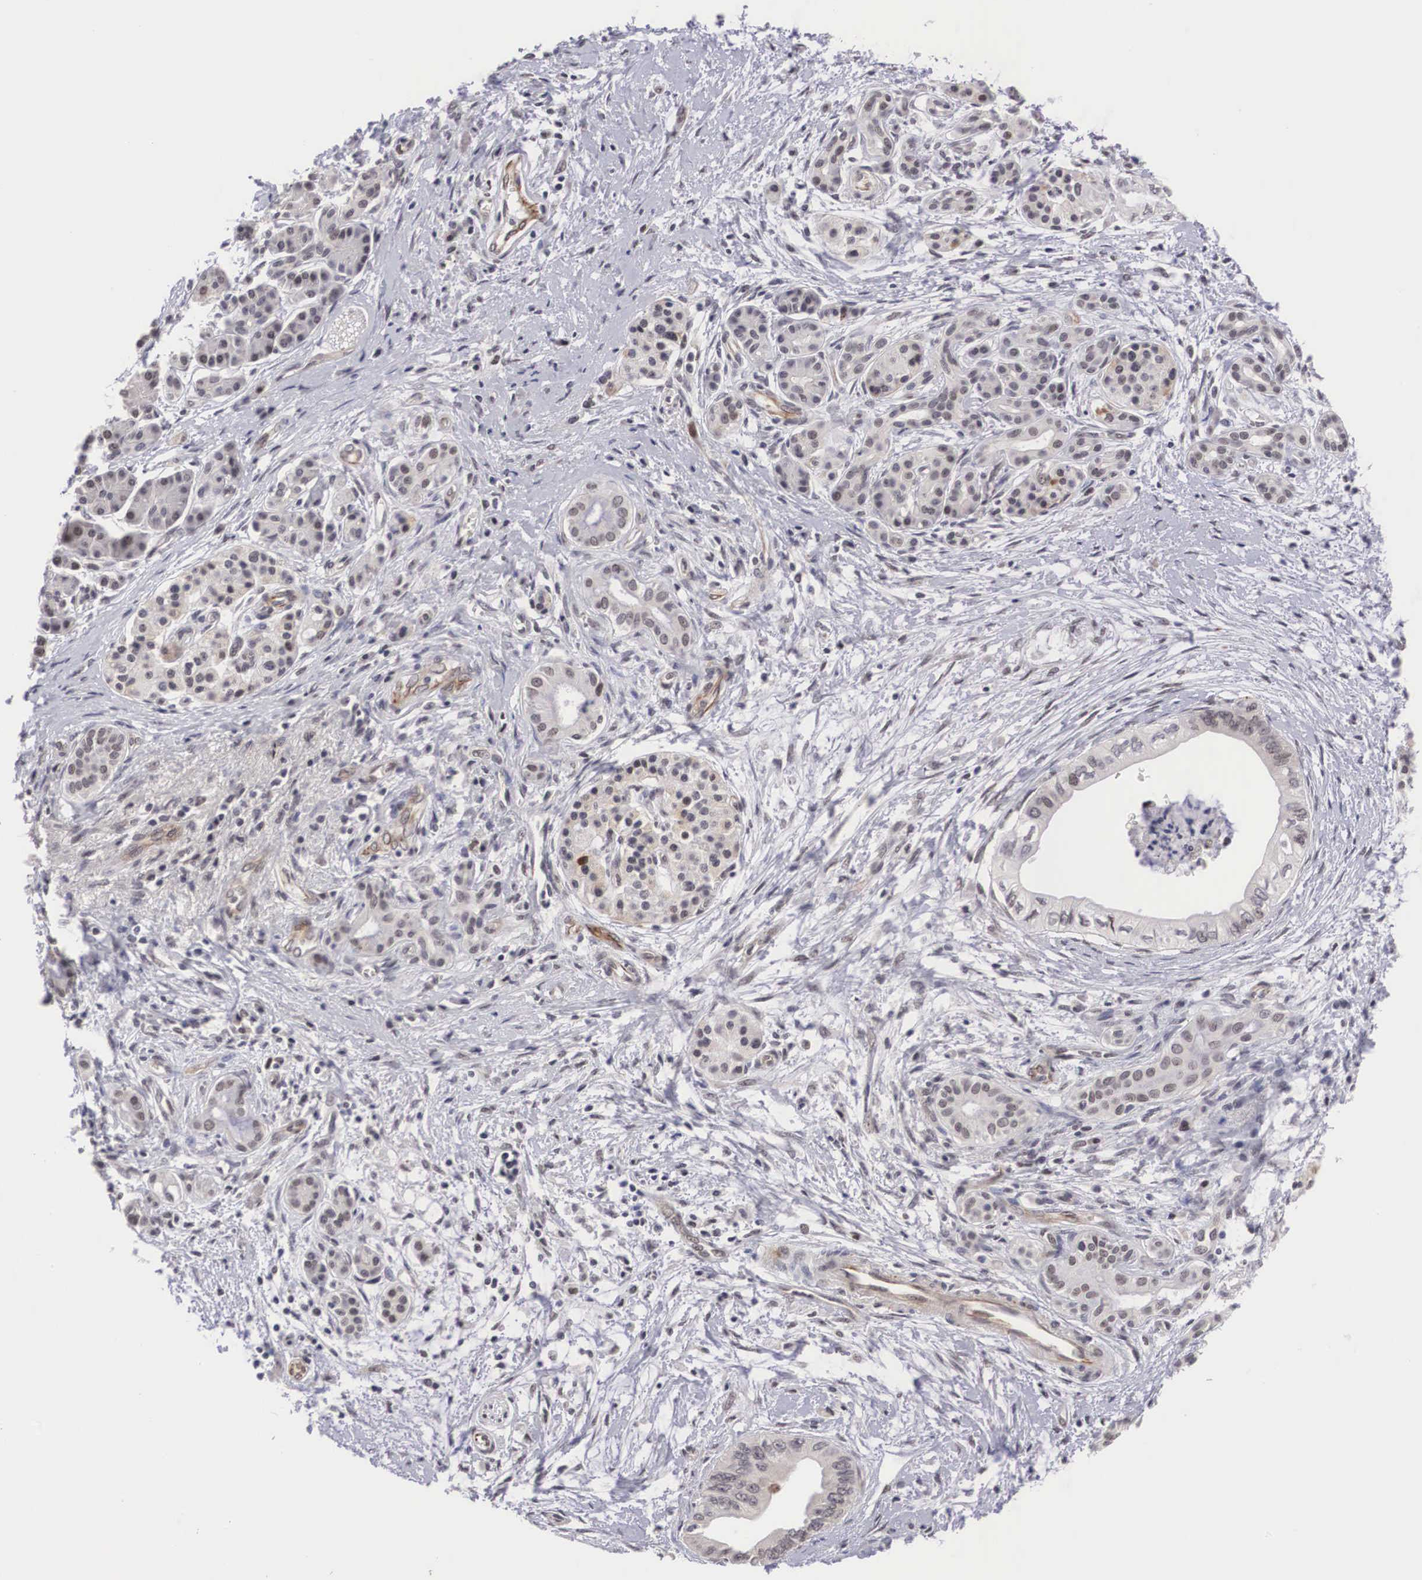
{"staining": {"intensity": "weak", "quantity": "<25%", "location": "nuclear"}, "tissue": "pancreatic cancer", "cell_type": "Tumor cells", "image_type": "cancer", "snomed": [{"axis": "morphology", "description": "Adenocarcinoma, NOS"}, {"axis": "topography", "description": "Pancreas"}], "caption": "A high-resolution photomicrograph shows immunohistochemistry (IHC) staining of pancreatic cancer, which reveals no significant positivity in tumor cells.", "gene": "MORC2", "patient": {"sex": "female", "age": 66}}